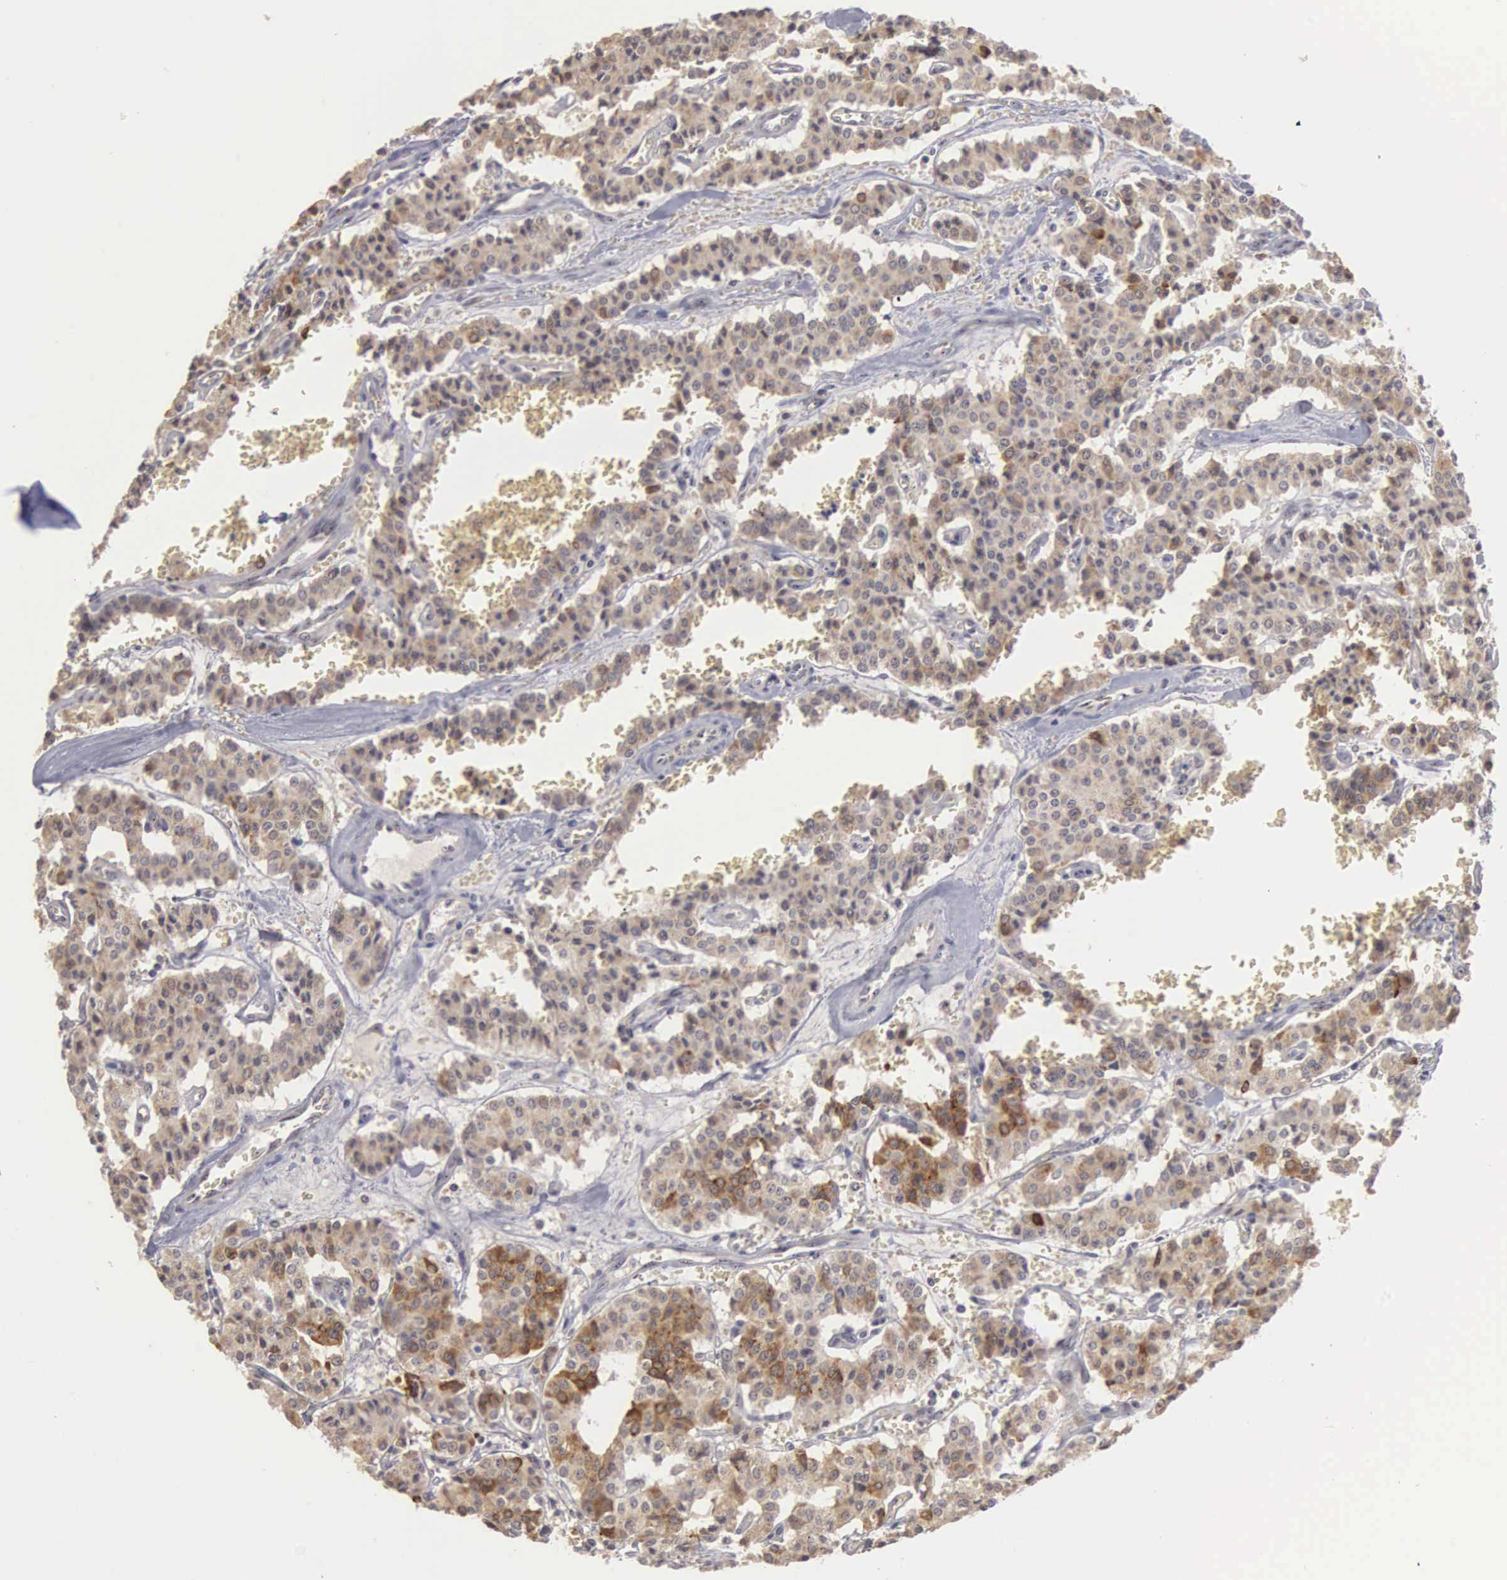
{"staining": {"intensity": "strong", "quantity": ">75%", "location": "cytoplasmic/membranous"}, "tissue": "carcinoid", "cell_type": "Tumor cells", "image_type": "cancer", "snomed": [{"axis": "morphology", "description": "Carcinoid, malignant, NOS"}, {"axis": "topography", "description": "Bronchus"}], "caption": "Carcinoid (malignant) tissue demonstrates strong cytoplasmic/membranous staining in about >75% of tumor cells, visualized by immunohistochemistry.", "gene": "AMN", "patient": {"sex": "male", "age": 55}}